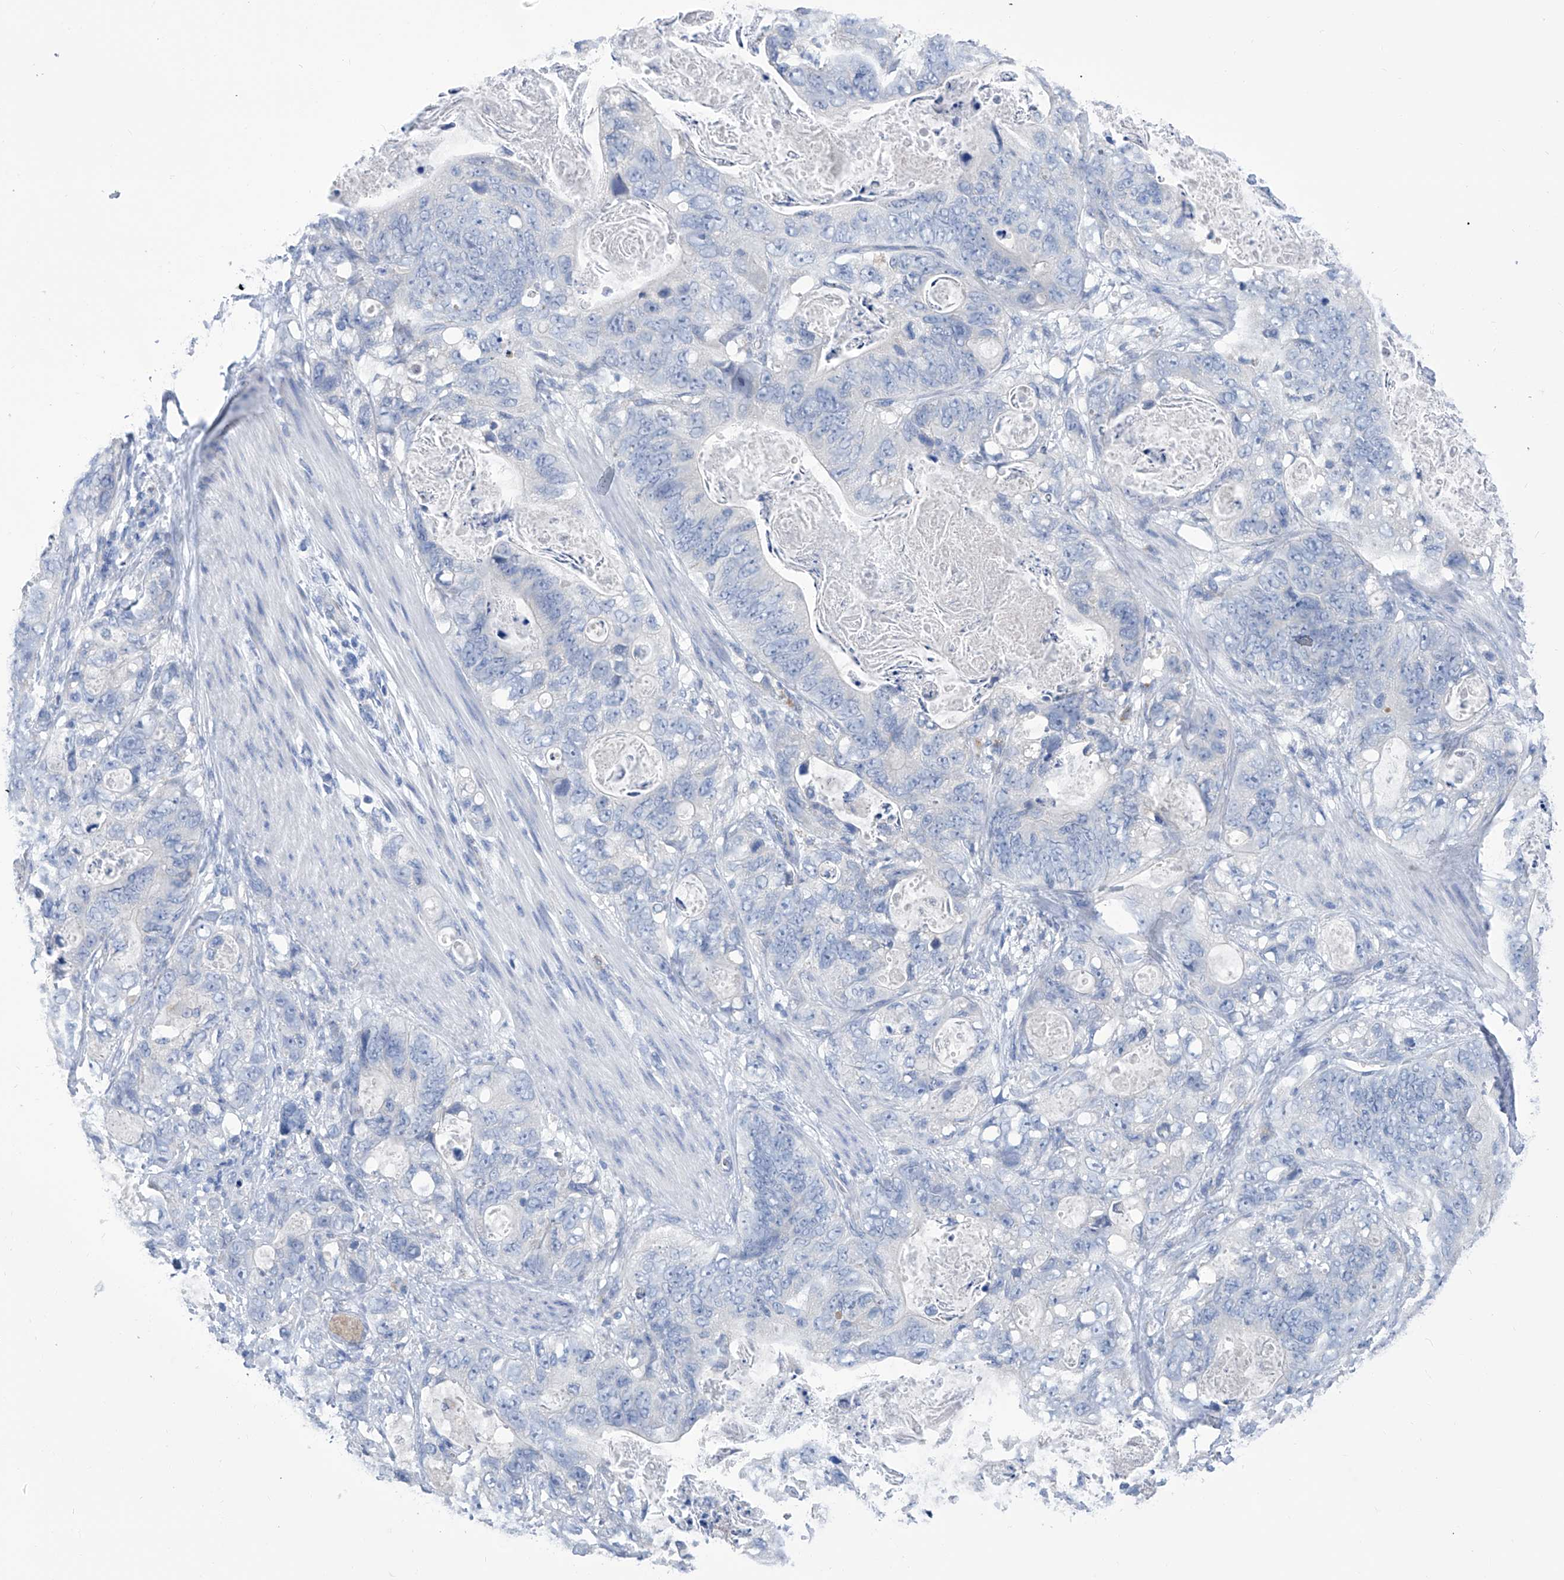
{"staining": {"intensity": "negative", "quantity": "none", "location": "none"}, "tissue": "stomach cancer", "cell_type": "Tumor cells", "image_type": "cancer", "snomed": [{"axis": "morphology", "description": "Normal tissue, NOS"}, {"axis": "morphology", "description": "Adenocarcinoma, NOS"}, {"axis": "topography", "description": "Stomach"}], "caption": "Stomach cancer stained for a protein using immunohistochemistry demonstrates no positivity tumor cells.", "gene": "IMPA2", "patient": {"sex": "female", "age": 89}}